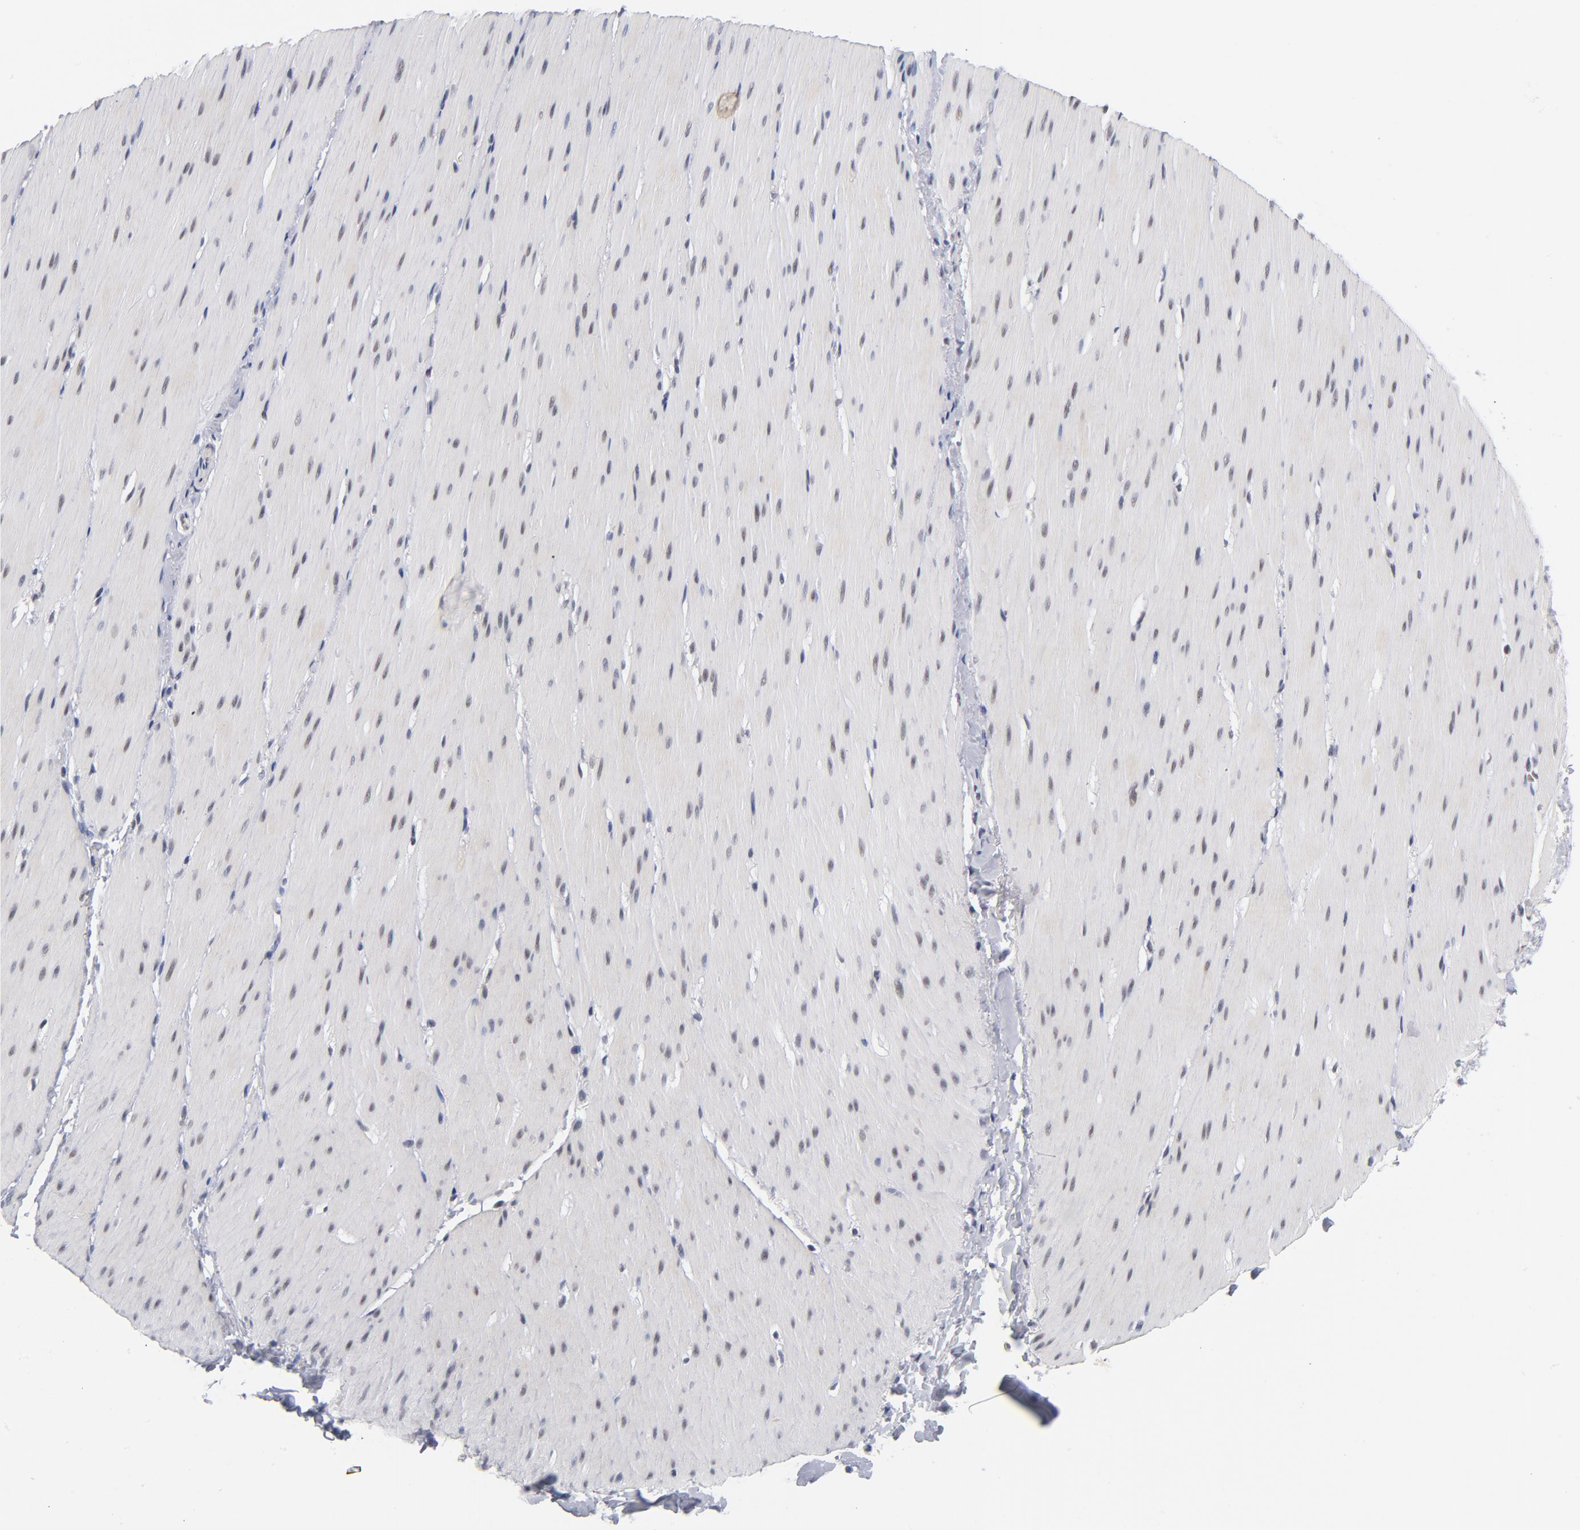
{"staining": {"intensity": "weak", "quantity": "25%-75%", "location": "cytoplasmic/membranous,nuclear"}, "tissue": "smooth muscle", "cell_type": "Smooth muscle cells", "image_type": "normal", "snomed": [{"axis": "morphology", "description": "Normal tissue, NOS"}, {"axis": "topography", "description": "Smooth muscle"}, {"axis": "topography", "description": "Colon"}], "caption": "Immunohistochemical staining of normal smooth muscle reveals low levels of weak cytoplasmic/membranous,nuclear positivity in approximately 25%-75% of smooth muscle cells. (brown staining indicates protein expression, while blue staining denotes nuclei).", "gene": "BAP1", "patient": {"sex": "male", "age": 67}}